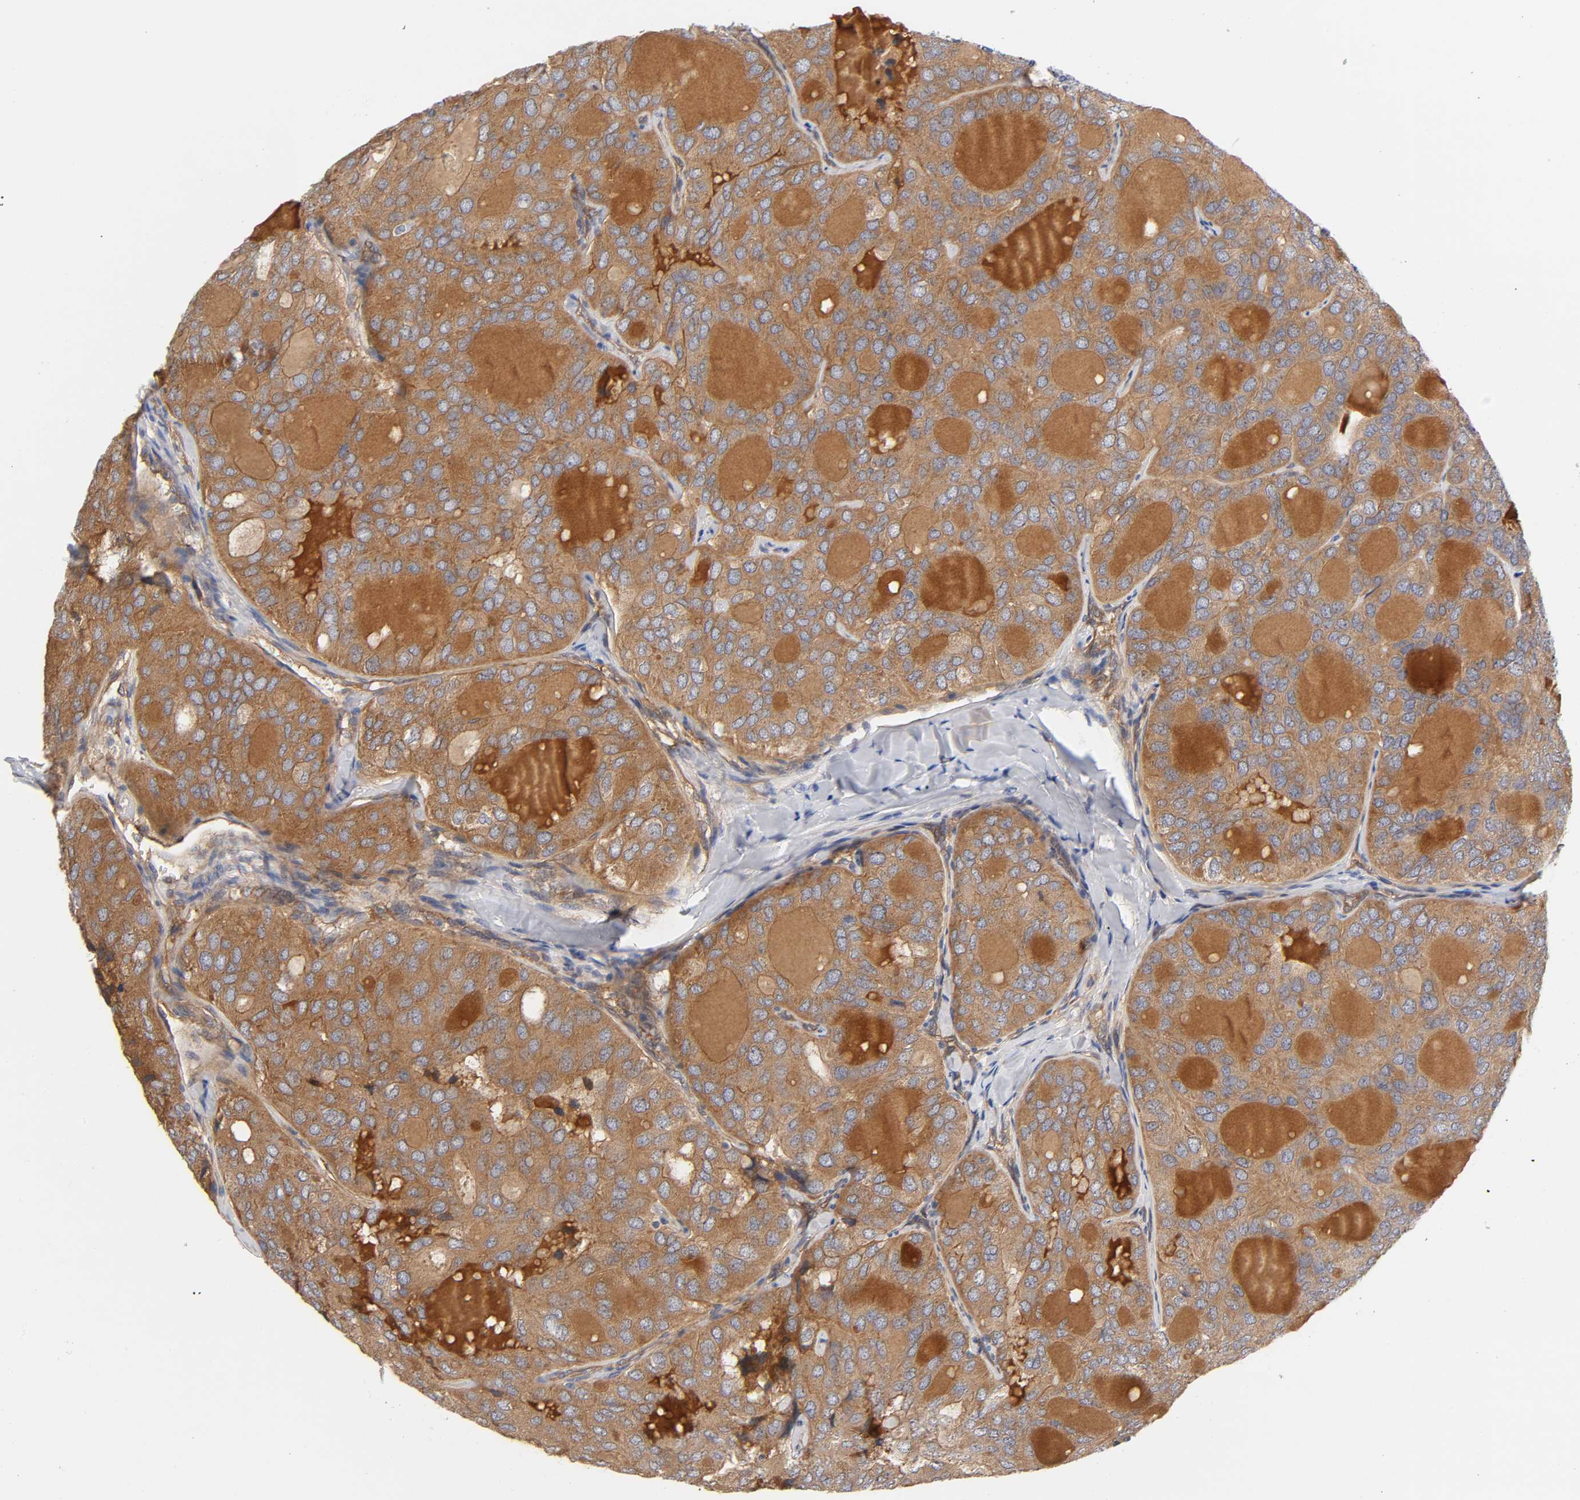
{"staining": {"intensity": "moderate", "quantity": ">75%", "location": "cytoplasmic/membranous"}, "tissue": "thyroid cancer", "cell_type": "Tumor cells", "image_type": "cancer", "snomed": [{"axis": "morphology", "description": "Follicular adenoma carcinoma, NOS"}, {"axis": "topography", "description": "Thyroid gland"}], "caption": "Protein staining of follicular adenoma carcinoma (thyroid) tissue shows moderate cytoplasmic/membranous staining in approximately >75% of tumor cells.", "gene": "RAB13", "patient": {"sex": "male", "age": 75}}